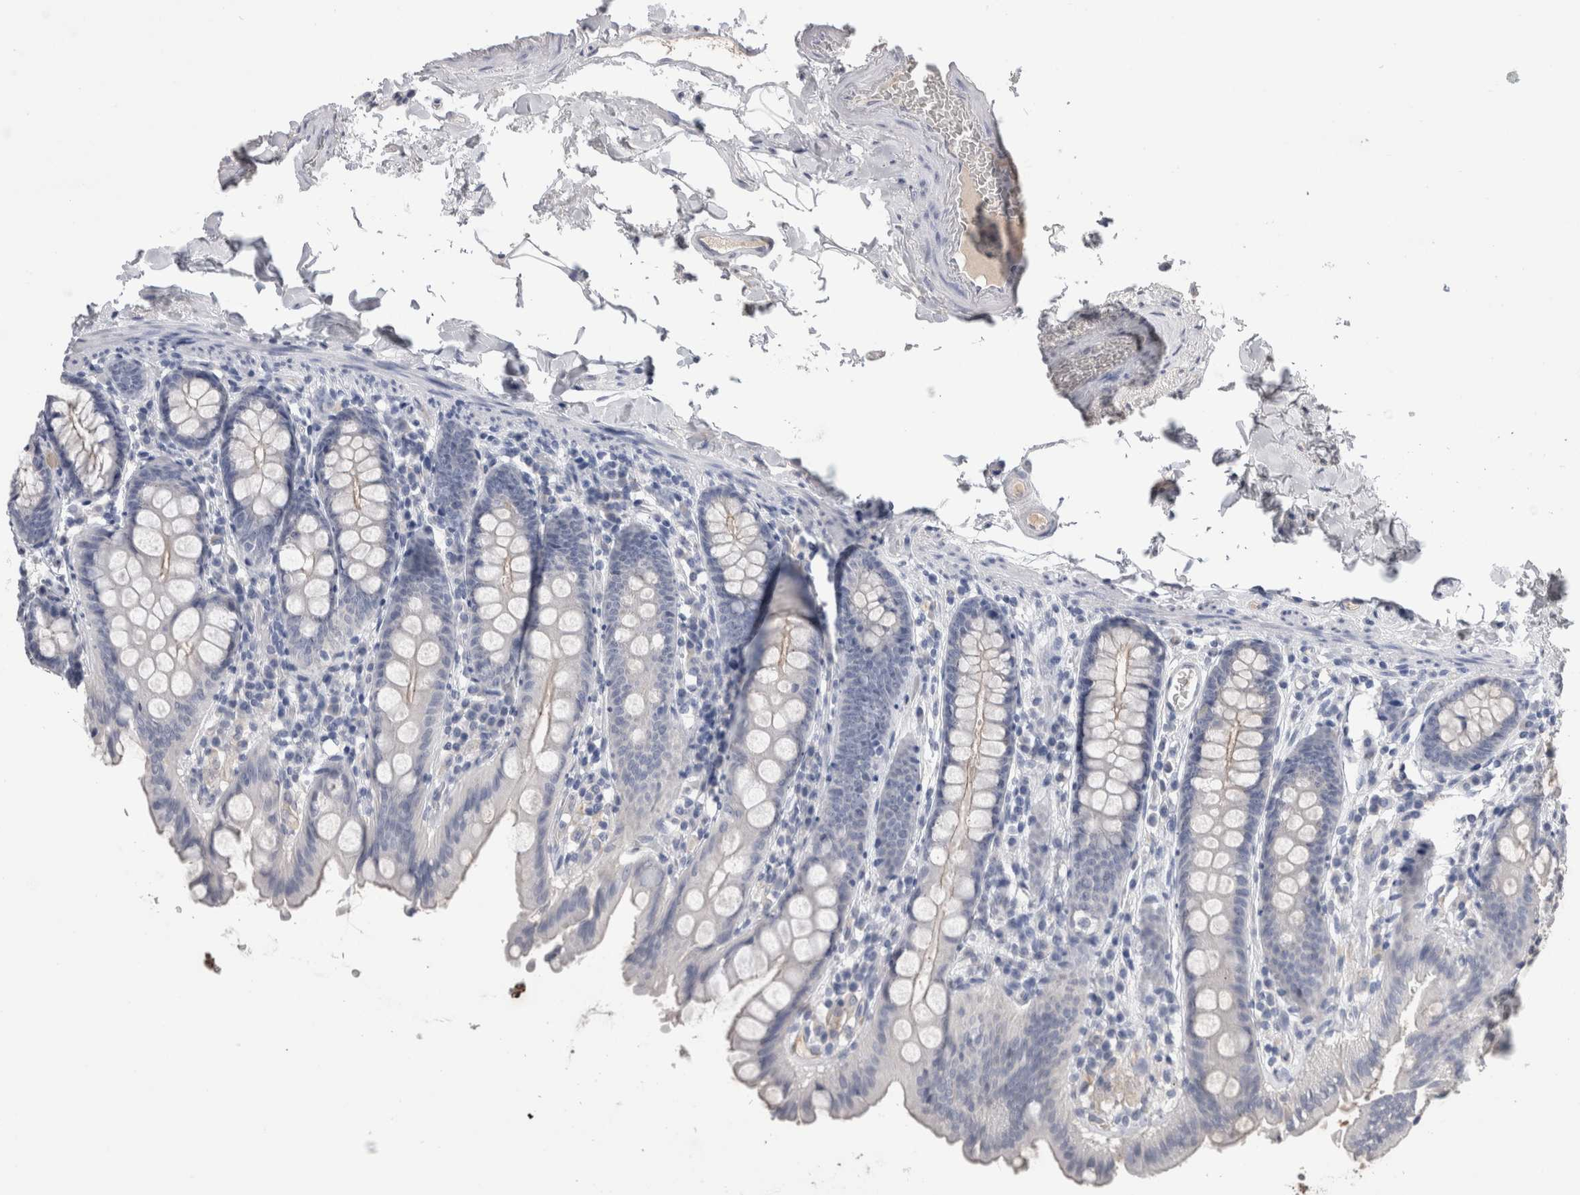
{"staining": {"intensity": "negative", "quantity": "none", "location": "none"}, "tissue": "colon", "cell_type": "Endothelial cells", "image_type": "normal", "snomed": [{"axis": "morphology", "description": "Normal tissue, NOS"}, {"axis": "topography", "description": "Colon"}, {"axis": "topography", "description": "Peripheral nerve tissue"}], "caption": "DAB (3,3'-diaminobenzidine) immunohistochemical staining of benign colon demonstrates no significant positivity in endothelial cells.", "gene": "REG1A", "patient": {"sex": "female", "age": 61}}